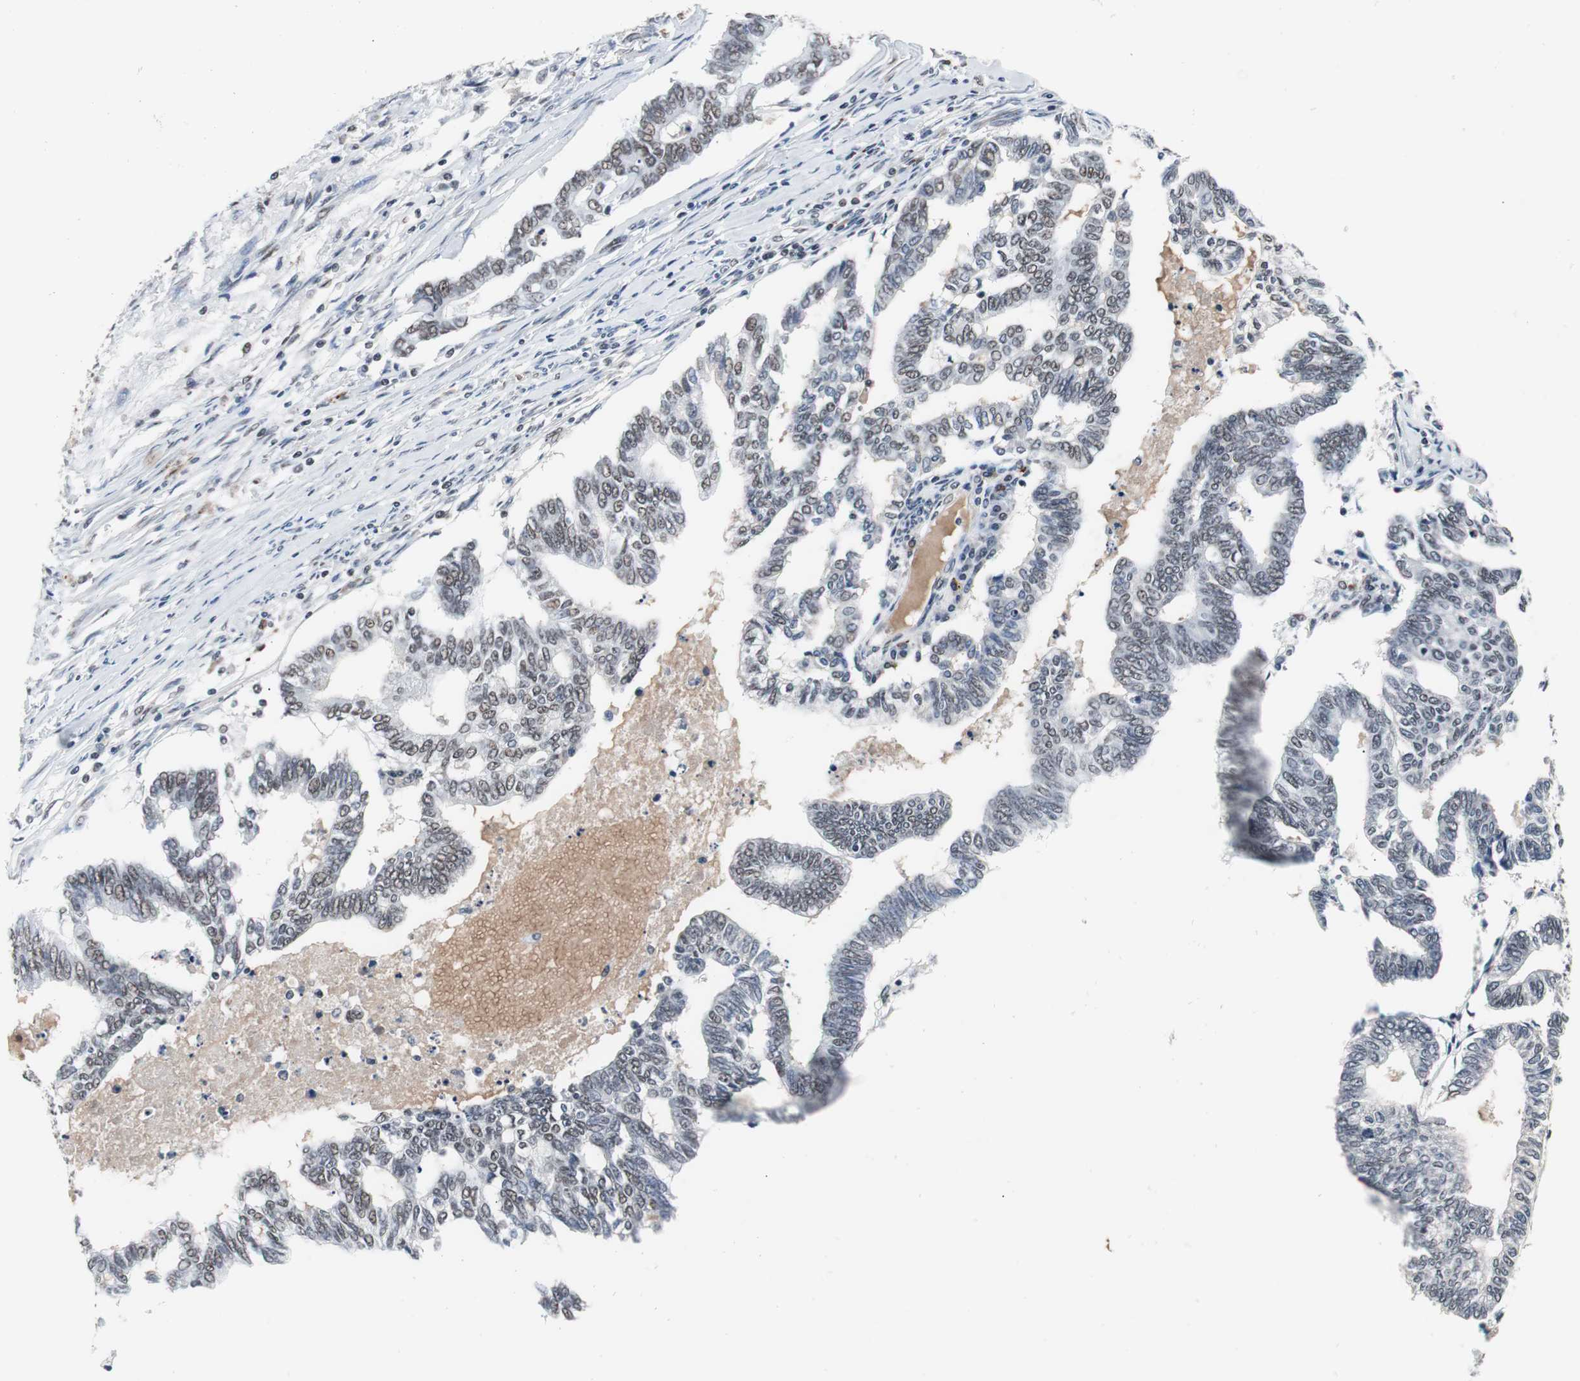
{"staining": {"intensity": "weak", "quantity": "25%-75%", "location": "nuclear"}, "tissue": "endometrial cancer", "cell_type": "Tumor cells", "image_type": "cancer", "snomed": [{"axis": "morphology", "description": "Adenocarcinoma, NOS"}, {"axis": "topography", "description": "Endometrium"}], "caption": "Tumor cells show weak nuclear positivity in approximately 25%-75% of cells in endometrial cancer (adenocarcinoma).", "gene": "TAF7", "patient": {"sex": "female", "age": 79}}